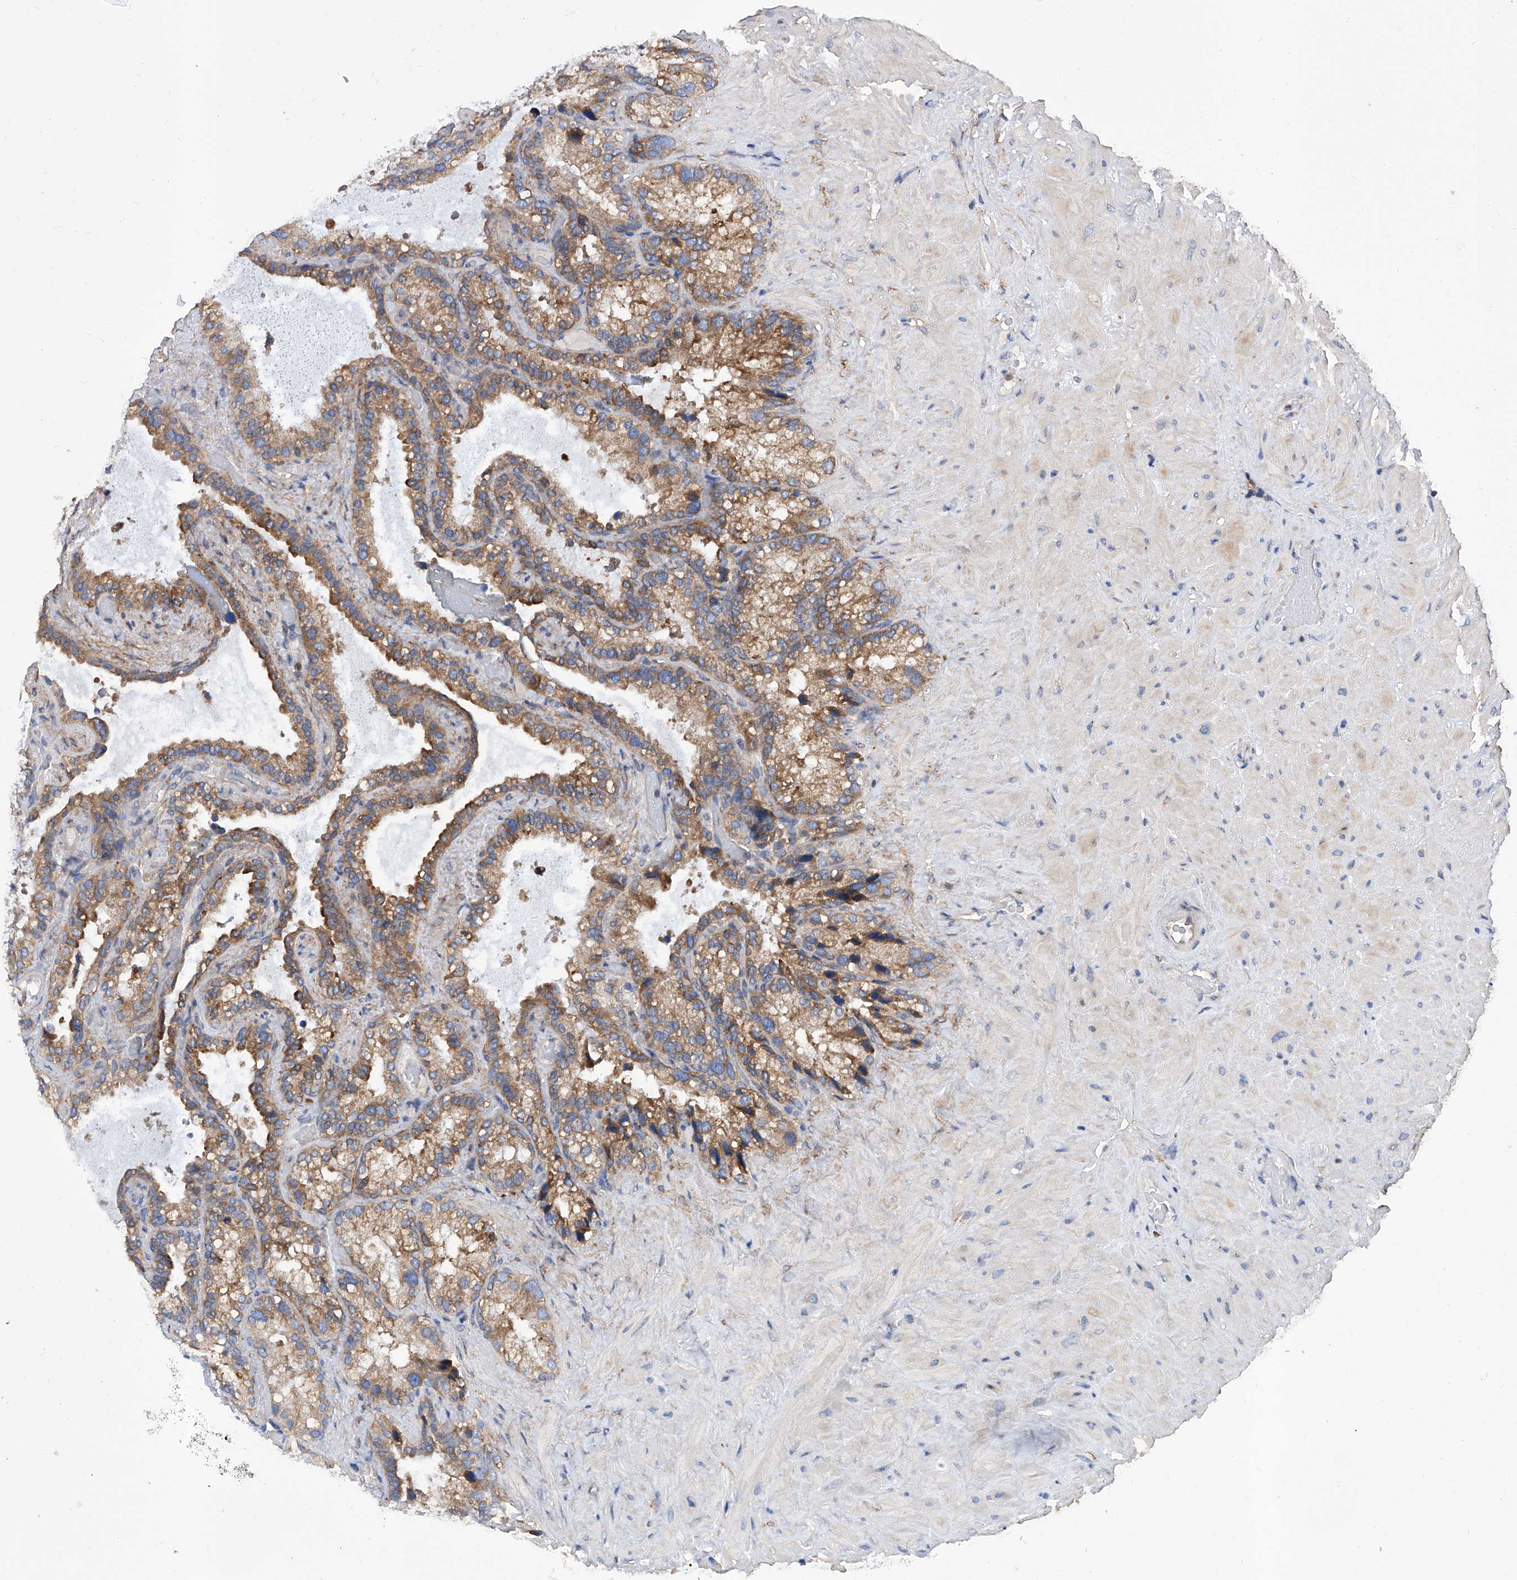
{"staining": {"intensity": "moderate", "quantity": ">75%", "location": "cytoplasmic/membranous"}, "tissue": "seminal vesicle", "cell_type": "Glandular cells", "image_type": "normal", "snomed": [{"axis": "morphology", "description": "Normal tissue, NOS"}, {"axis": "topography", "description": "Prostate"}, {"axis": "topography", "description": "Seminal veicle"}], "caption": "A histopathology image showing moderate cytoplasmic/membranous staining in about >75% of glandular cells in unremarkable seminal vesicle, as visualized by brown immunohistochemical staining.", "gene": "INPP5B", "patient": {"sex": "male", "age": 68}}